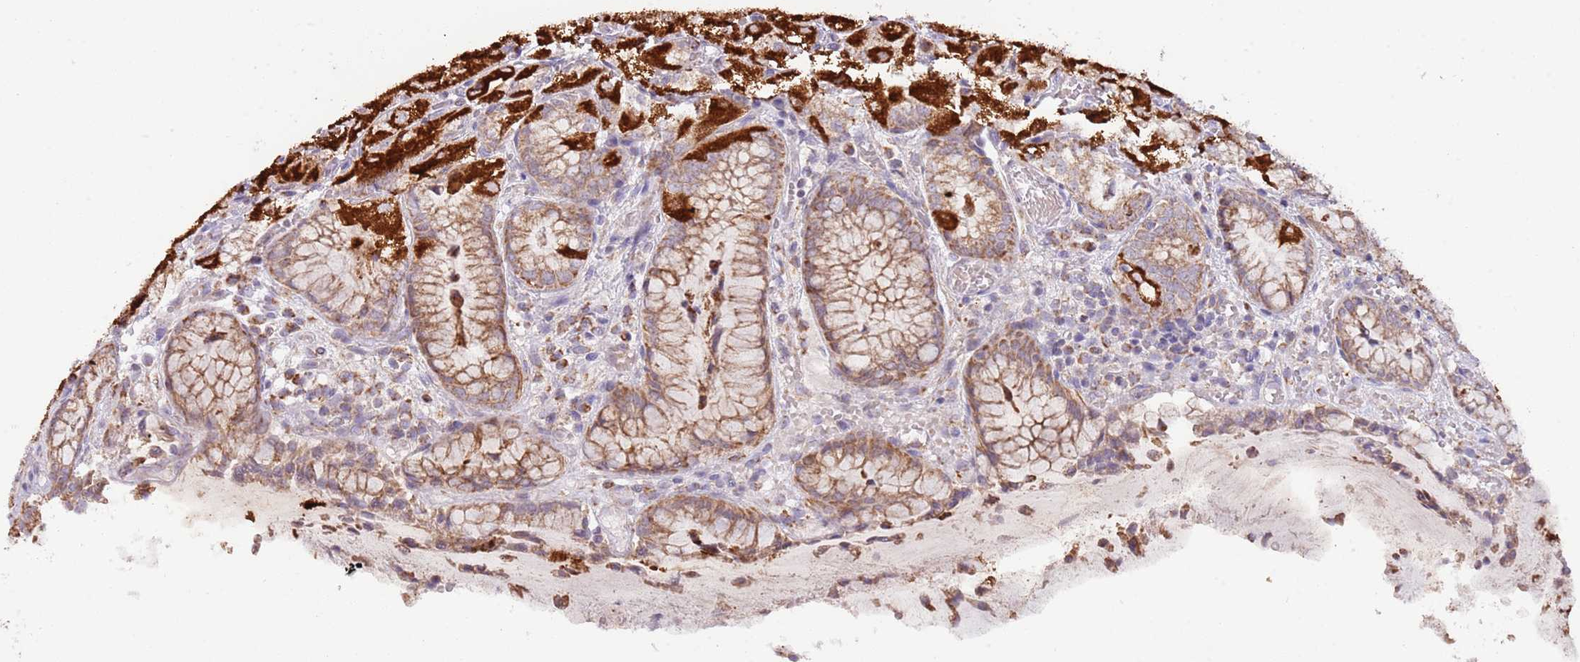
{"staining": {"intensity": "strong", "quantity": "25%-75%", "location": "cytoplasmic/membranous"}, "tissue": "stomach", "cell_type": "Glandular cells", "image_type": "normal", "snomed": [{"axis": "morphology", "description": "Normal tissue, NOS"}, {"axis": "topography", "description": "Stomach, upper"}], "caption": "This image demonstrates immunohistochemistry (IHC) staining of unremarkable stomach, with high strong cytoplasmic/membranous expression in about 25%-75% of glandular cells.", "gene": "LHX6", "patient": {"sex": "male", "age": 72}}